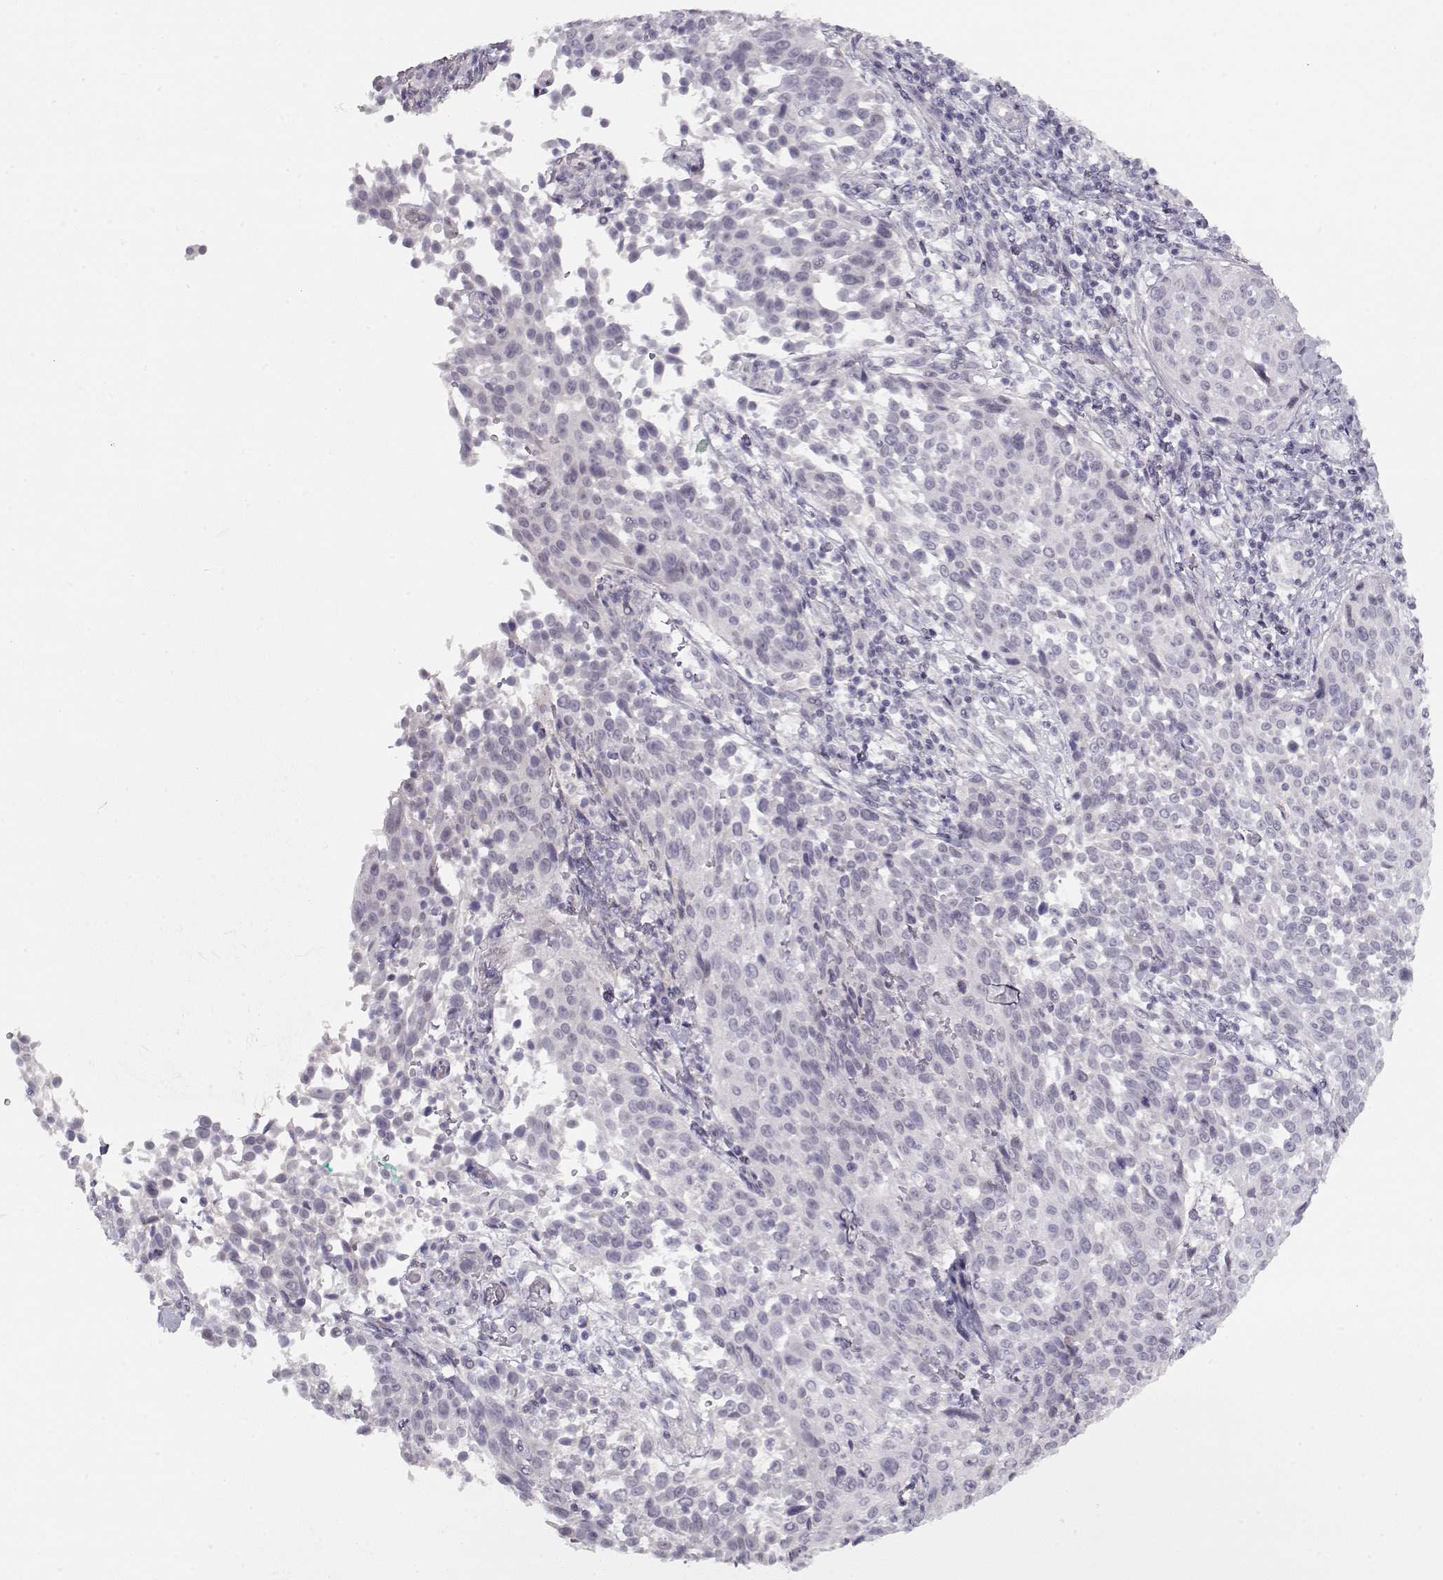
{"staining": {"intensity": "negative", "quantity": "none", "location": "none"}, "tissue": "cervical cancer", "cell_type": "Tumor cells", "image_type": "cancer", "snomed": [{"axis": "morphology", "description": "Squamous cell carcinoma, NOS"}, {"axis": "topography", "description": "Cervix"}], "caption": "IHC of cervical cancer reveals no staining in tumor cells.", "gene": "IMPG1", "patient": {"sex": "female", "age": 26}}